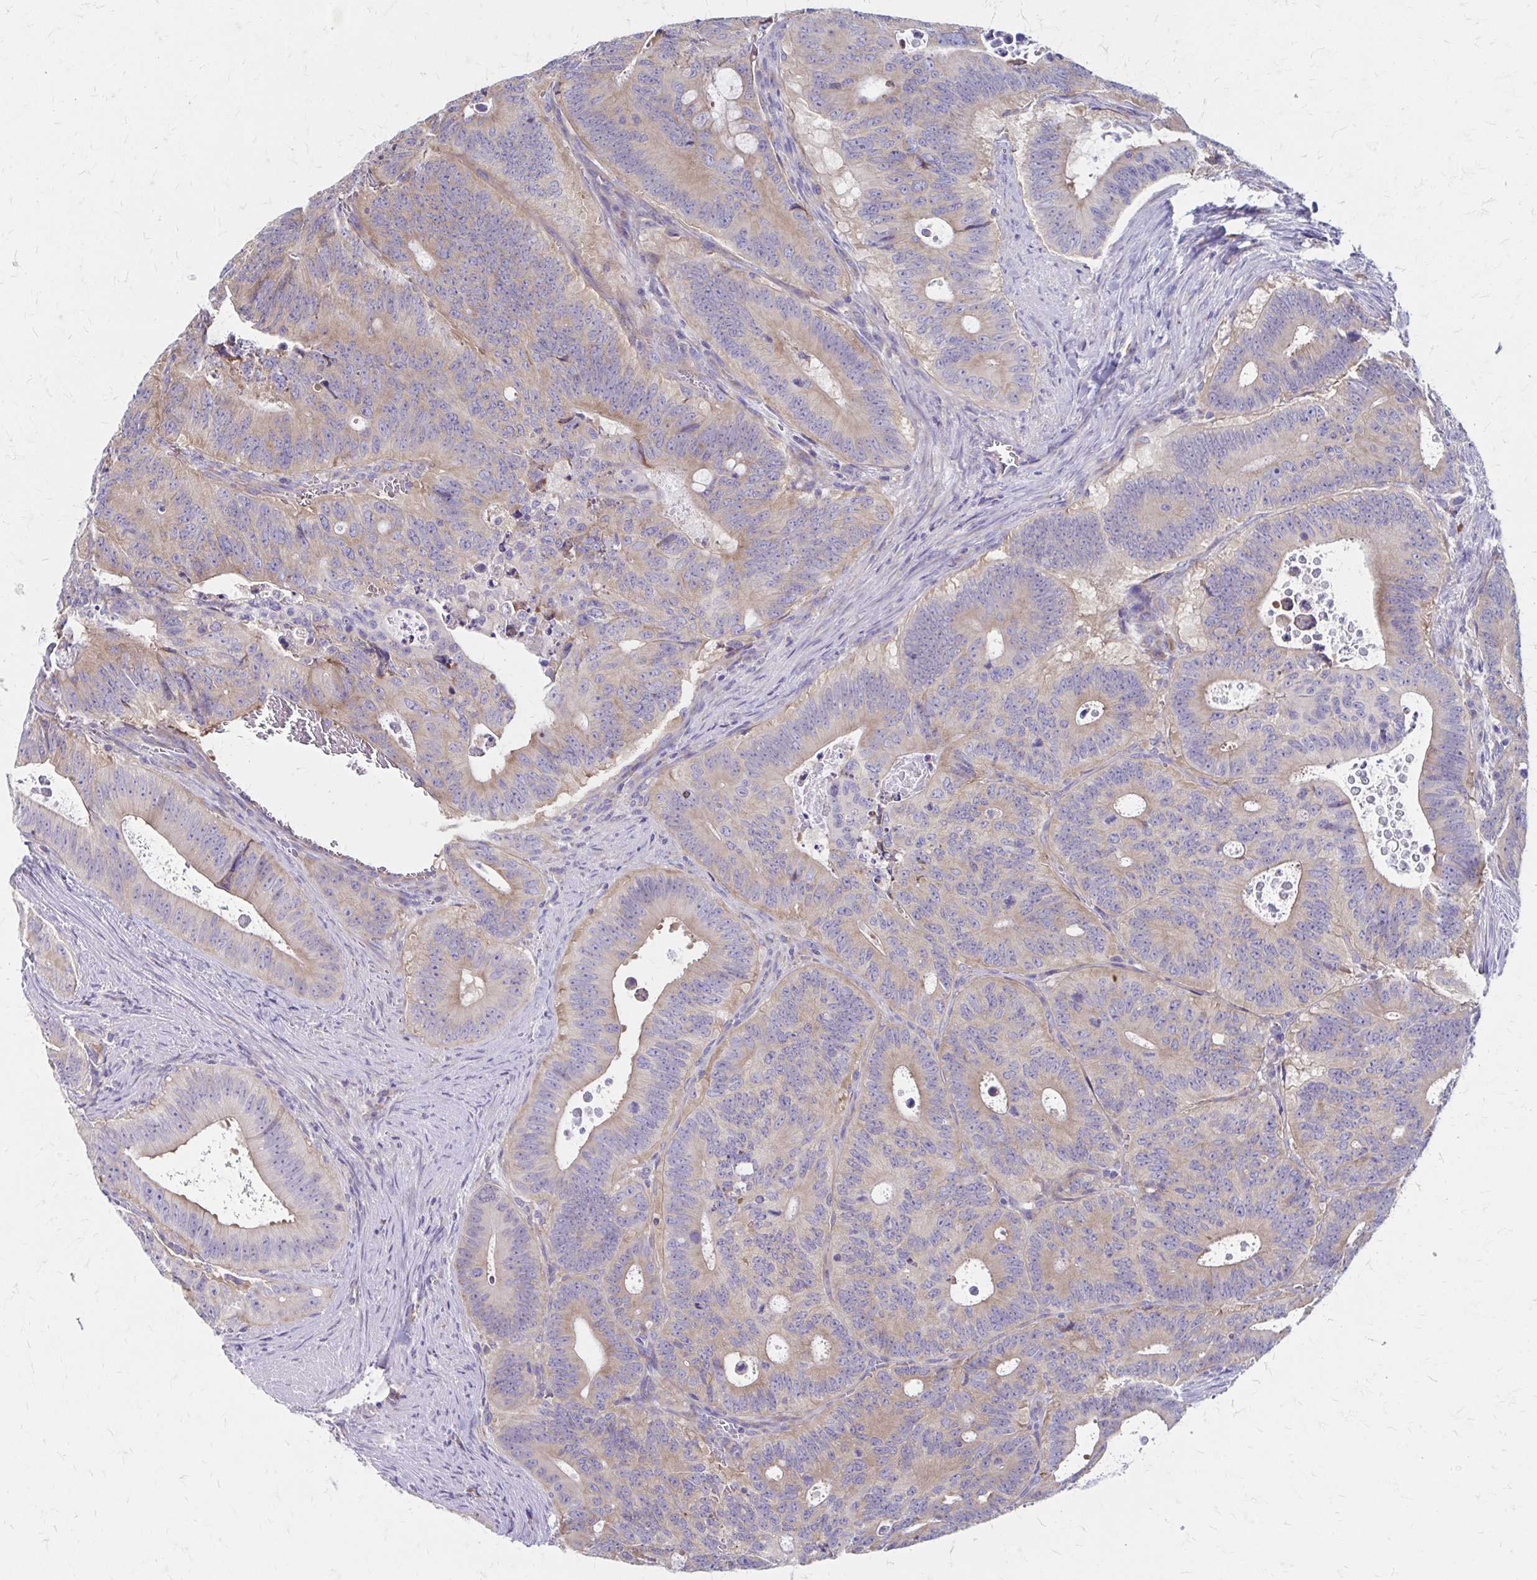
{"staining": {"intensity": "weak", "quantity": "25%-75%", "location": "cytoplasmic/membranous"}, "tissue": "colorectal cancer", "cell_type": "Tumor cells", "image_type": "cancer", "snomed": [{"axis": "morphology", "description": "Adenocarcinoma, NOS"}, {"axis": "topography", "description": "Colon"}], "caption": "Brown immunohistochemical staining in human colorectal adenocarcinoma shows weak cytoplasmic/membranous positivity in about 25%-75% of tumor cells. The protein of interest is stained brown, and the nuclei are stained in blue (DAB (3,3'-diaminobenzidine) IHC with brightfield microscopy, high magnification).", "gene": "RPL27A", "patient": {"sex": "male", "age": 62}}